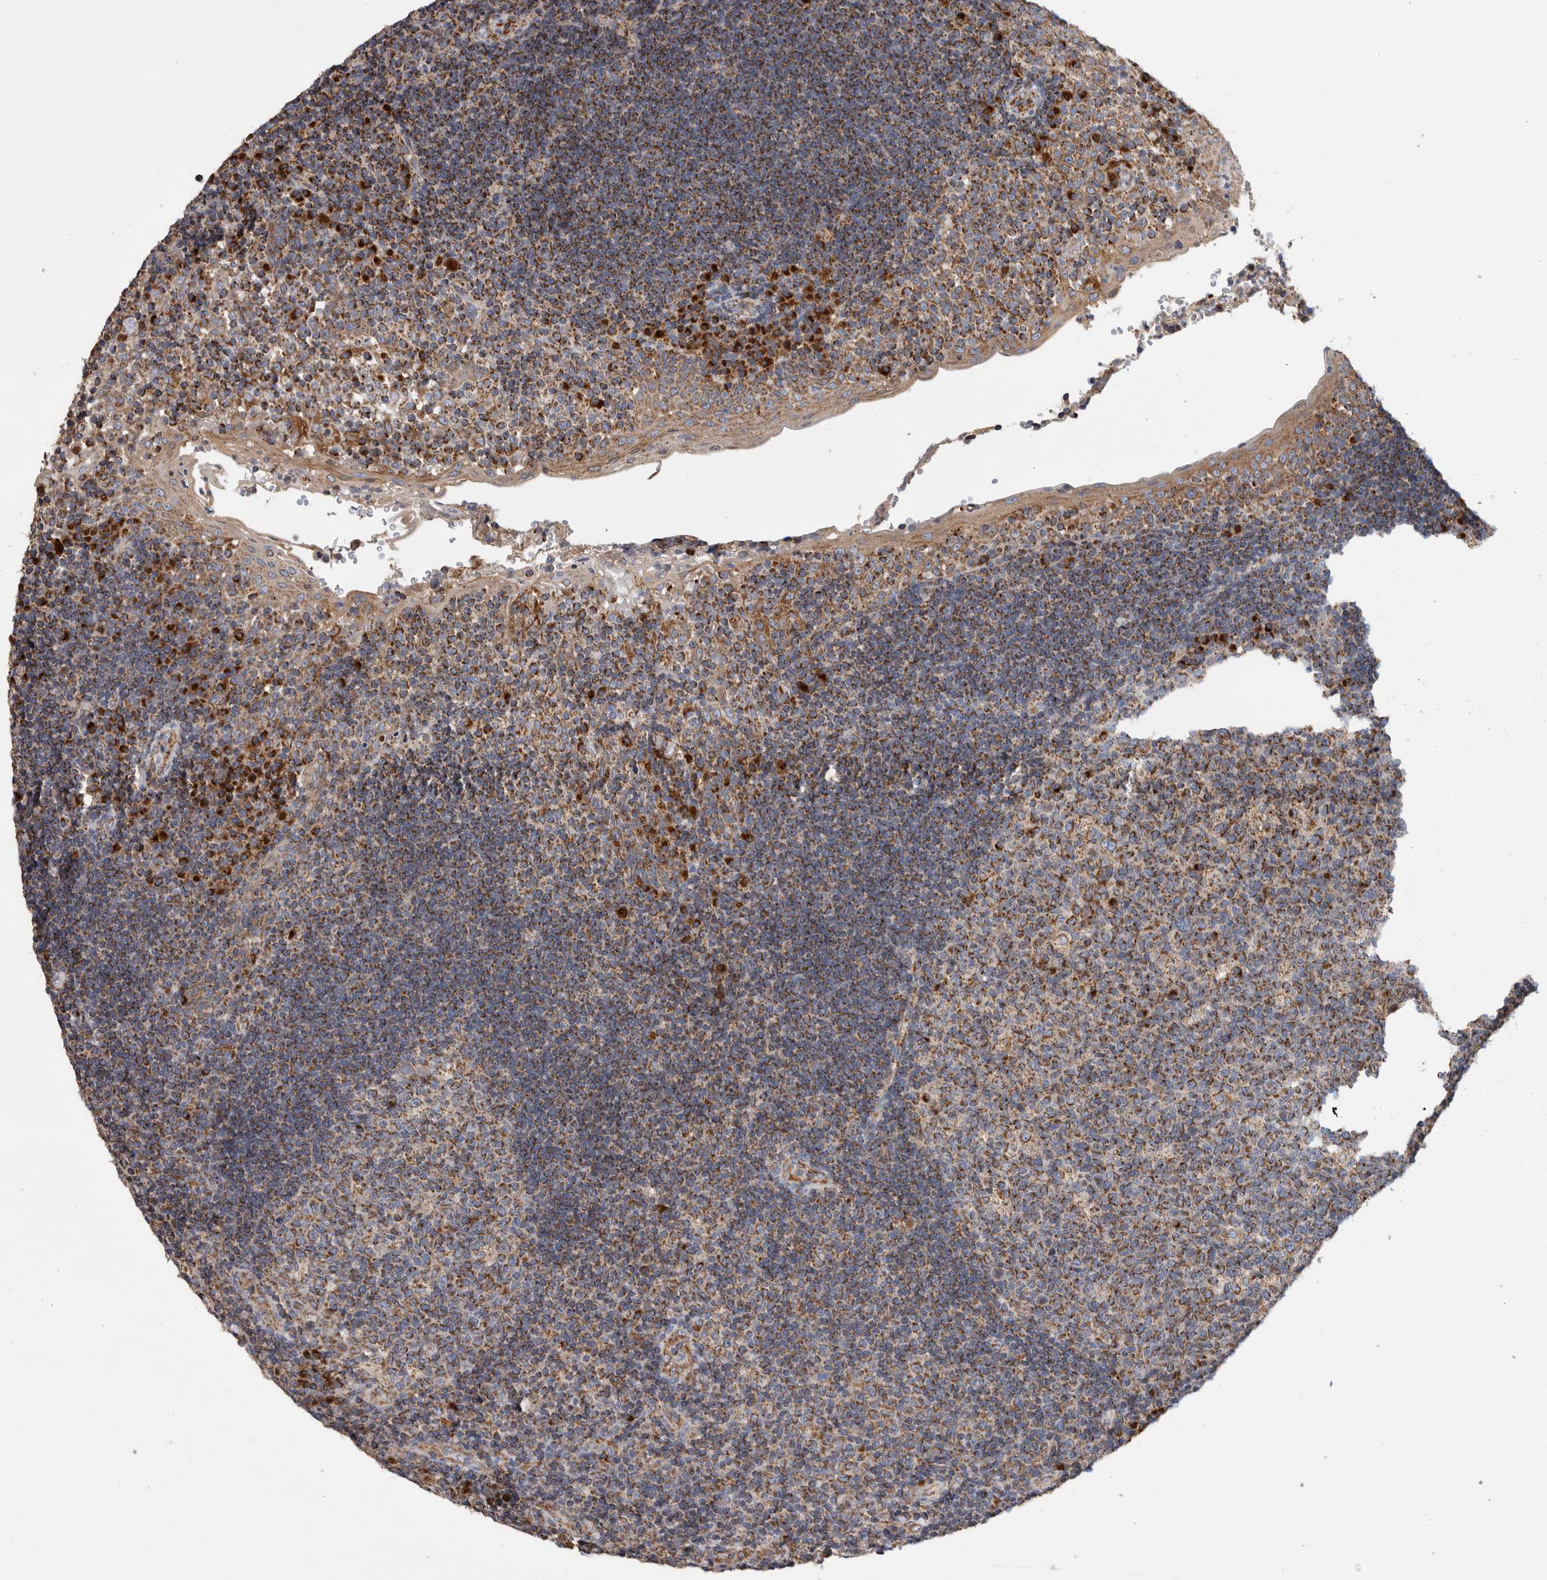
{"staining": {"intensity": "moderate", "quantity": ">75%", "location": "cytoplasmic/membranous"}, "tissue": "tonsil", "cell_type": "Germinal center cells", "image_type": "normal", "snomed": [{"axis": "morphology", "description": "Normal tissue, NOS"}, {"axis": "topography", "description": "Tonsil"}], "caption": "Normal tonsil was stained to show a protein in brown. There is medium levels of moderate cytoplasmic/membranous positivity in approximately >75% of germinal center cells. Using DAB (brown) and hematoxylin (blue) stains, captured at high magnification using brightfield microscopy.", "gene": "IARS2", "patient": {"sex": "female", "age": 40}}